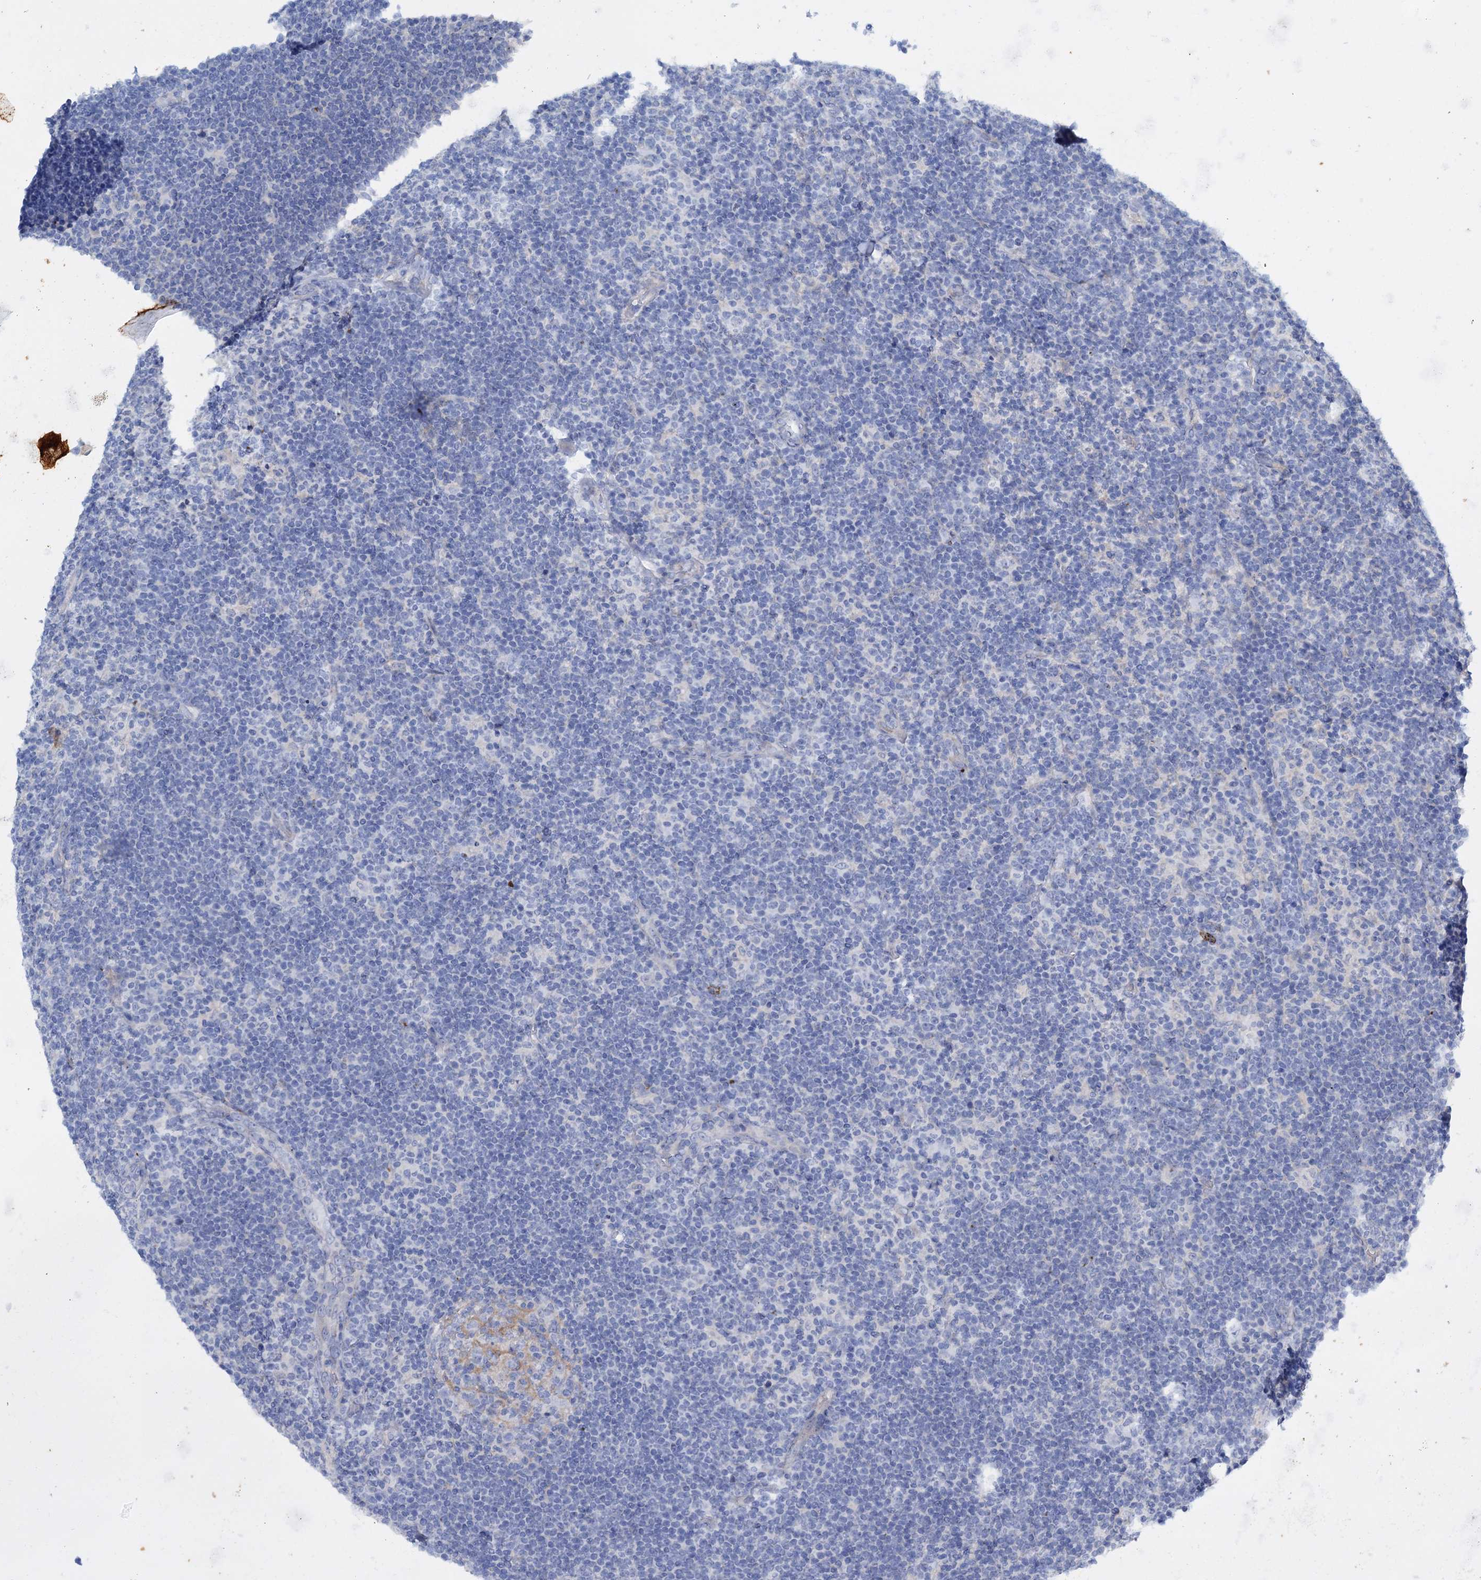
{"staining": {"intensity": "negative", "quantity": "none", "location": "none"}, "tissue": "lymphoma", "cell_type": "Tumor cells", "image_type": "cancer", "snomed": [{"axis": "morphology", "description": "Hodgkin's disease, NOS"}, {"axis": "topography", "description": "Lymph node"}], "caption": "Protein analysis of lymphoma shows no significant positivity in tumor cells.", "gene": "FAAP20", "patient": {"sex": "female", "age": 57}}